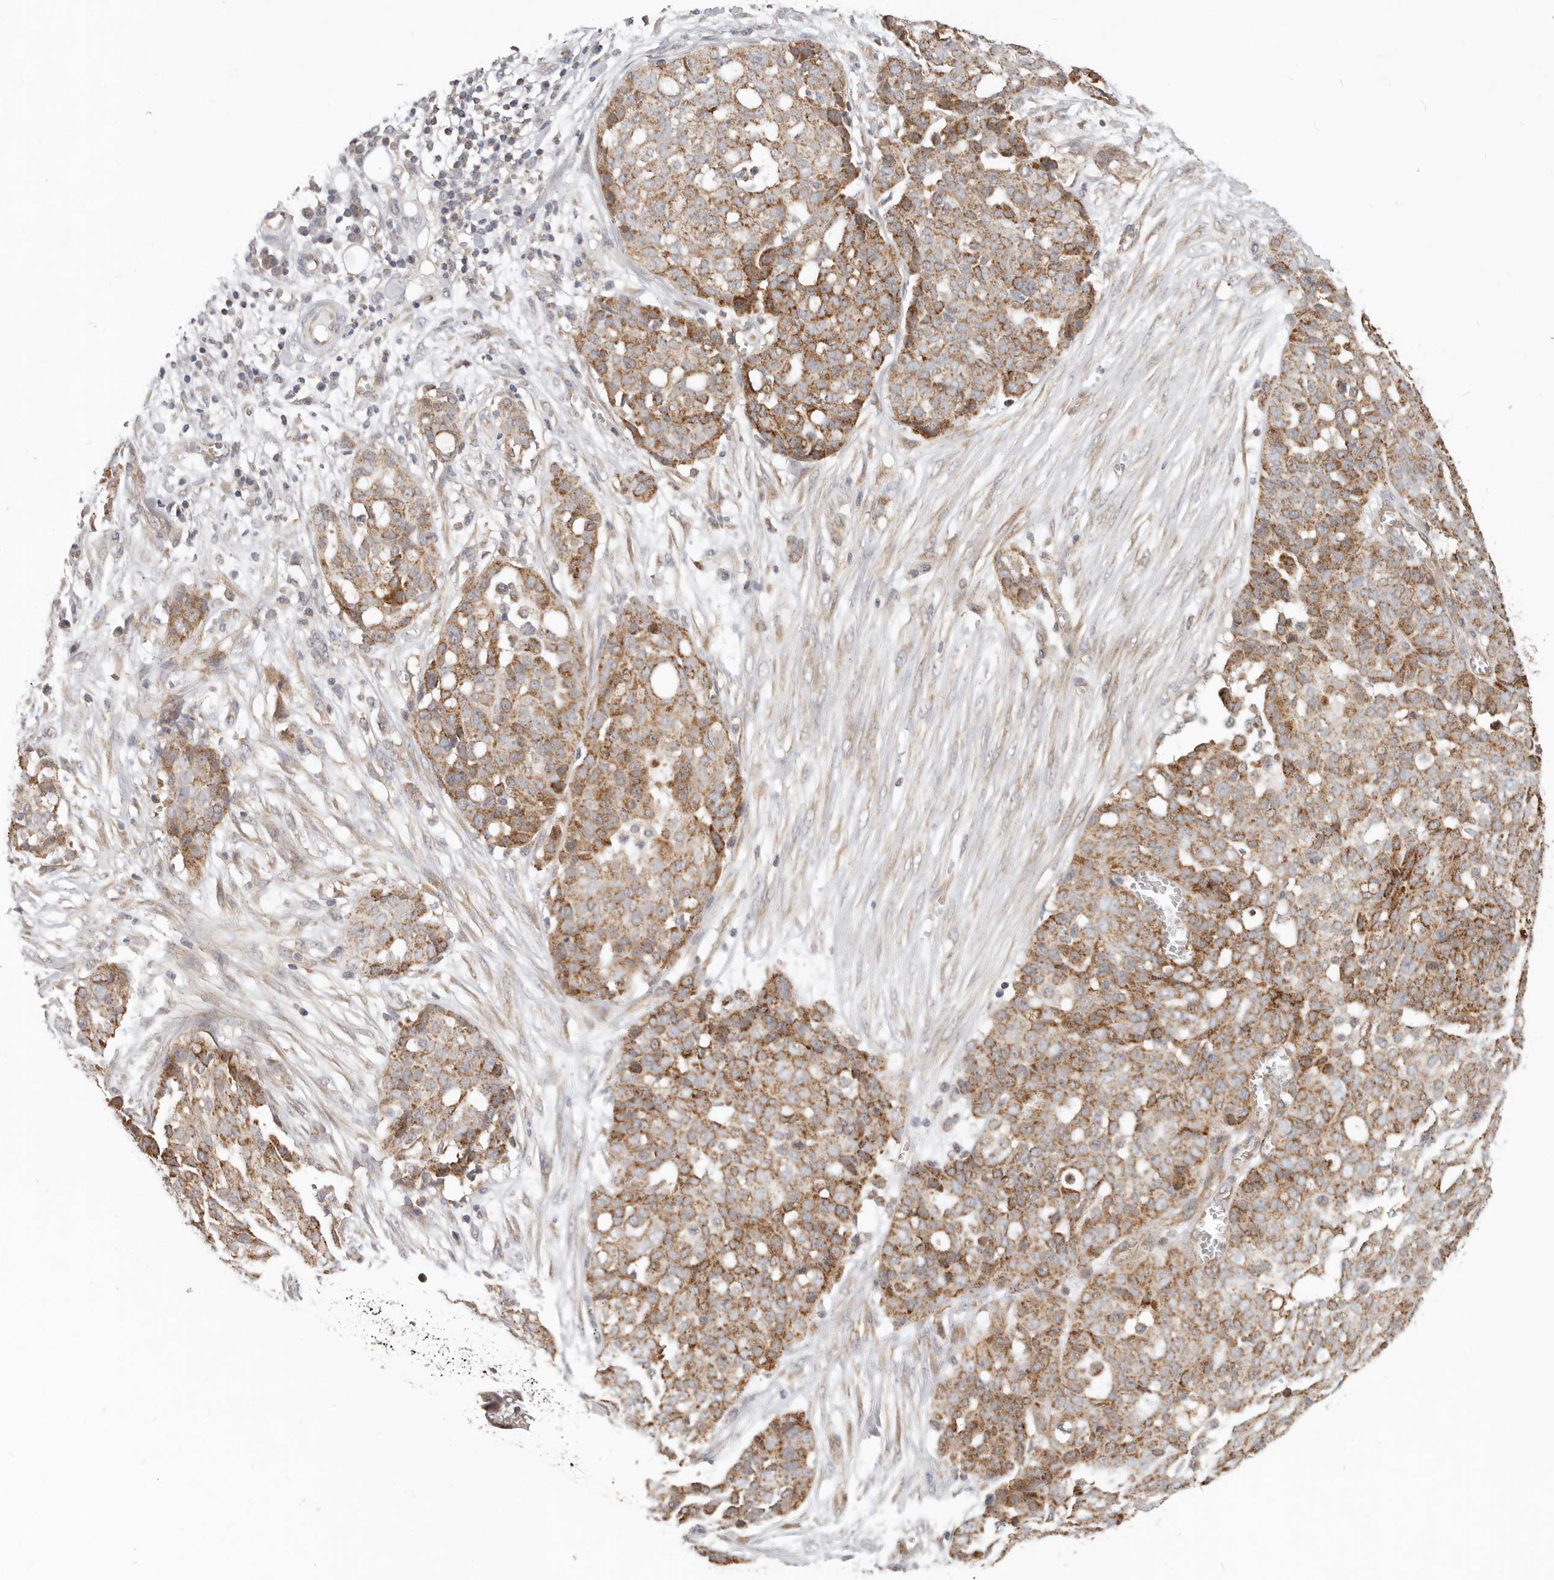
{"staining": {"intensity": "moderate", "quantity": ">75%", "location": "cytoplasmic/membranous"}, "tissue": "ovarian cancer", "cell_type": "Tumor cells", "image_type": "cancer", "snomed": [{"axis": "morphology", "description": "Cystadenocarcinoma, serous, NOS"}, {"axis": "topography", "description": "Soft tissue"}, {"axis": "topography", "description": "Ovary"}], "caption": "Protein analysis of serous cystadenocarcinoma (ovarian) tissue displays moderate cytoplasmic/membranous expression in about >75% of tumor cells.", "gene": "USP49", "patient": {"sex": "female", "age": 57}}